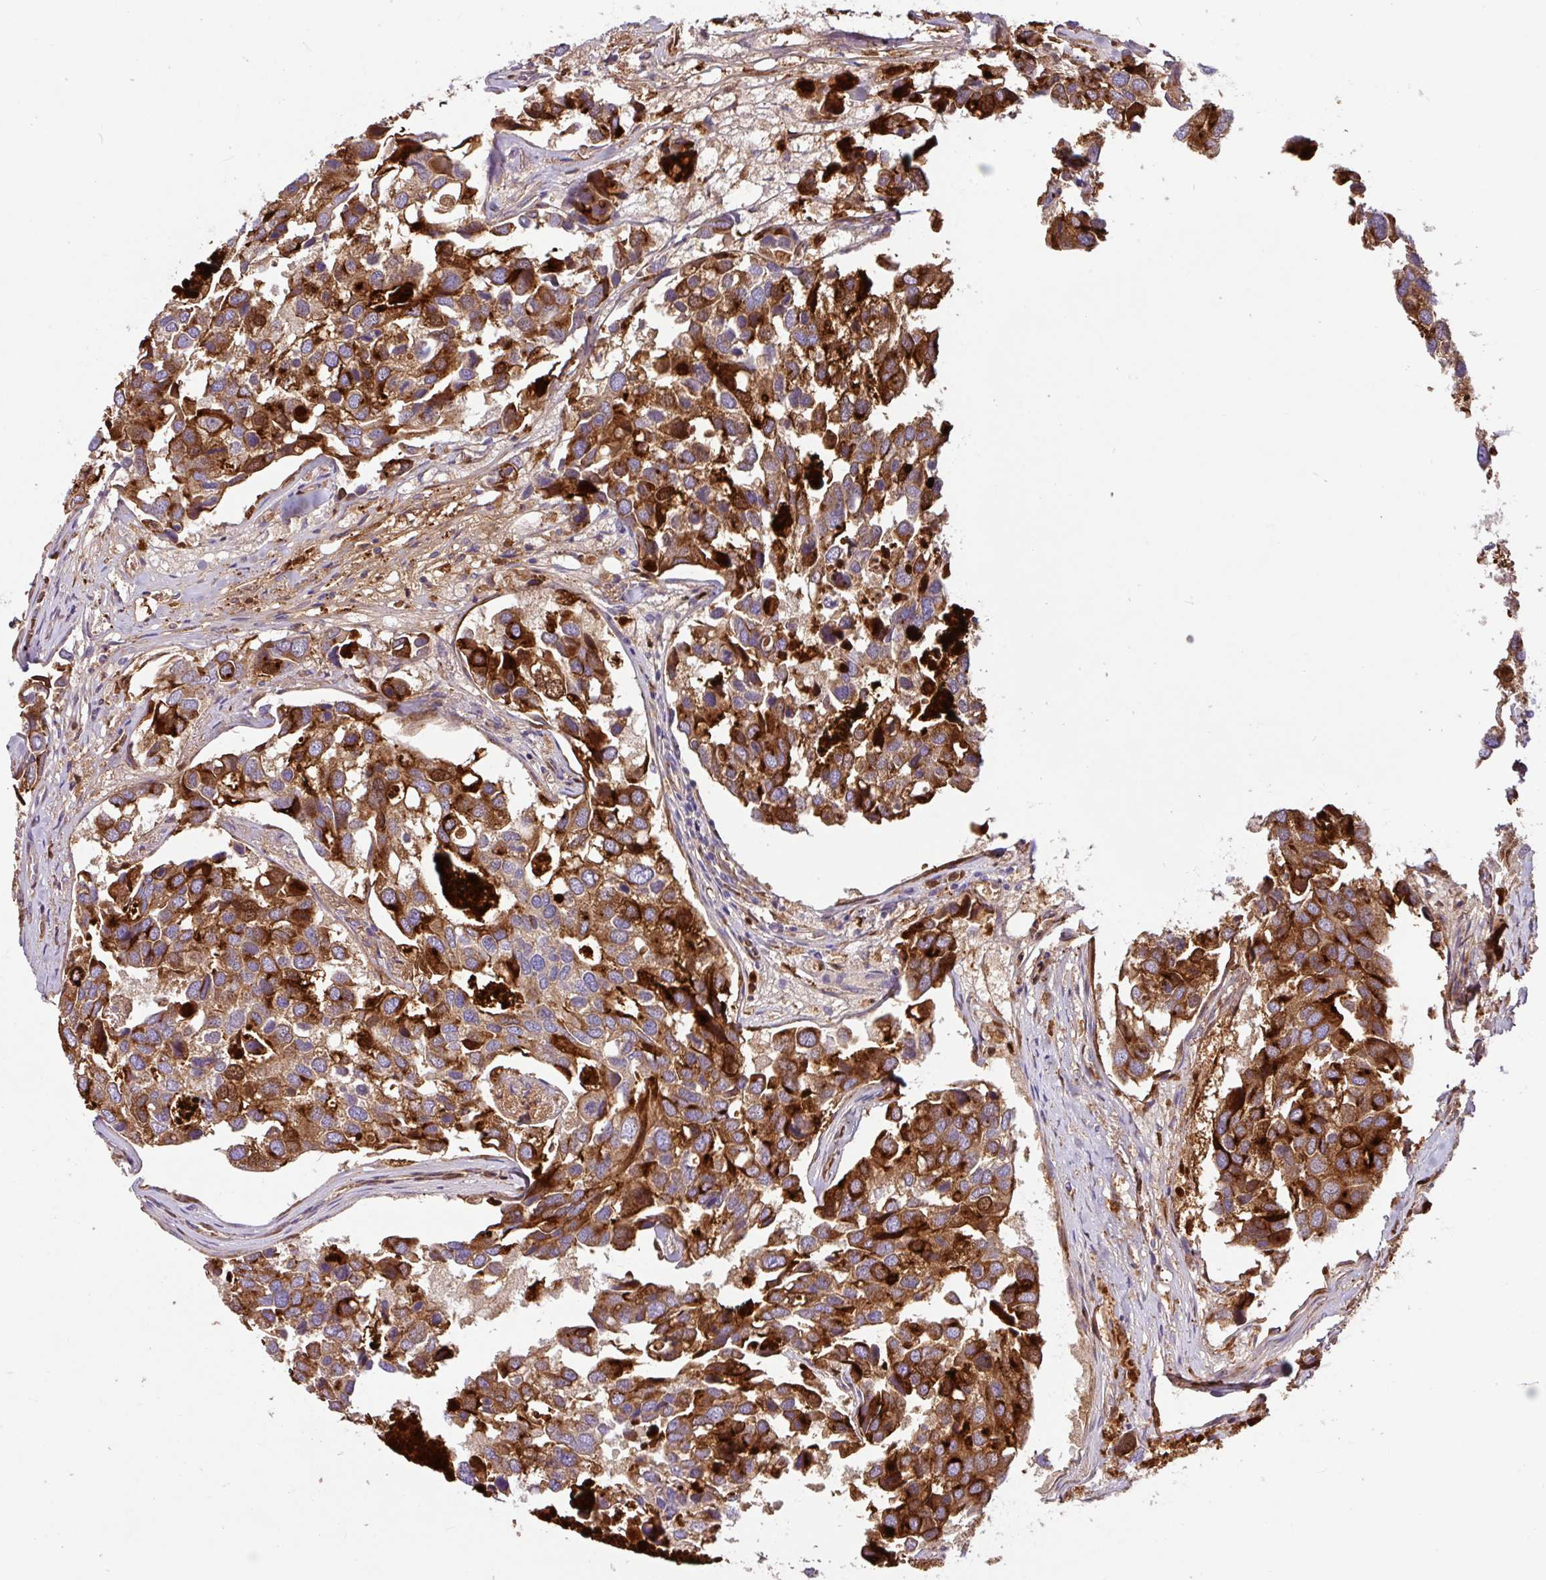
{"staining": {"intensity": "strong", "quantity": "25%-75%", "location": "cytoplasmic/membranous"}, "tissue": "breast cancer", "cell_type": "Tumor cells", "image_type": "cancer", "snomed": [{"axis": "morphology", "description": "Duct carcinoma"}, {"axis": "topography", "description": "Breast"}], "caption": "Breast cancer (intraductal carcinoma) stained with a protein marker displays strong staining in tumor cells.", "gene": "CRISP3", "patient": {"sex": "female", "age": 83}}